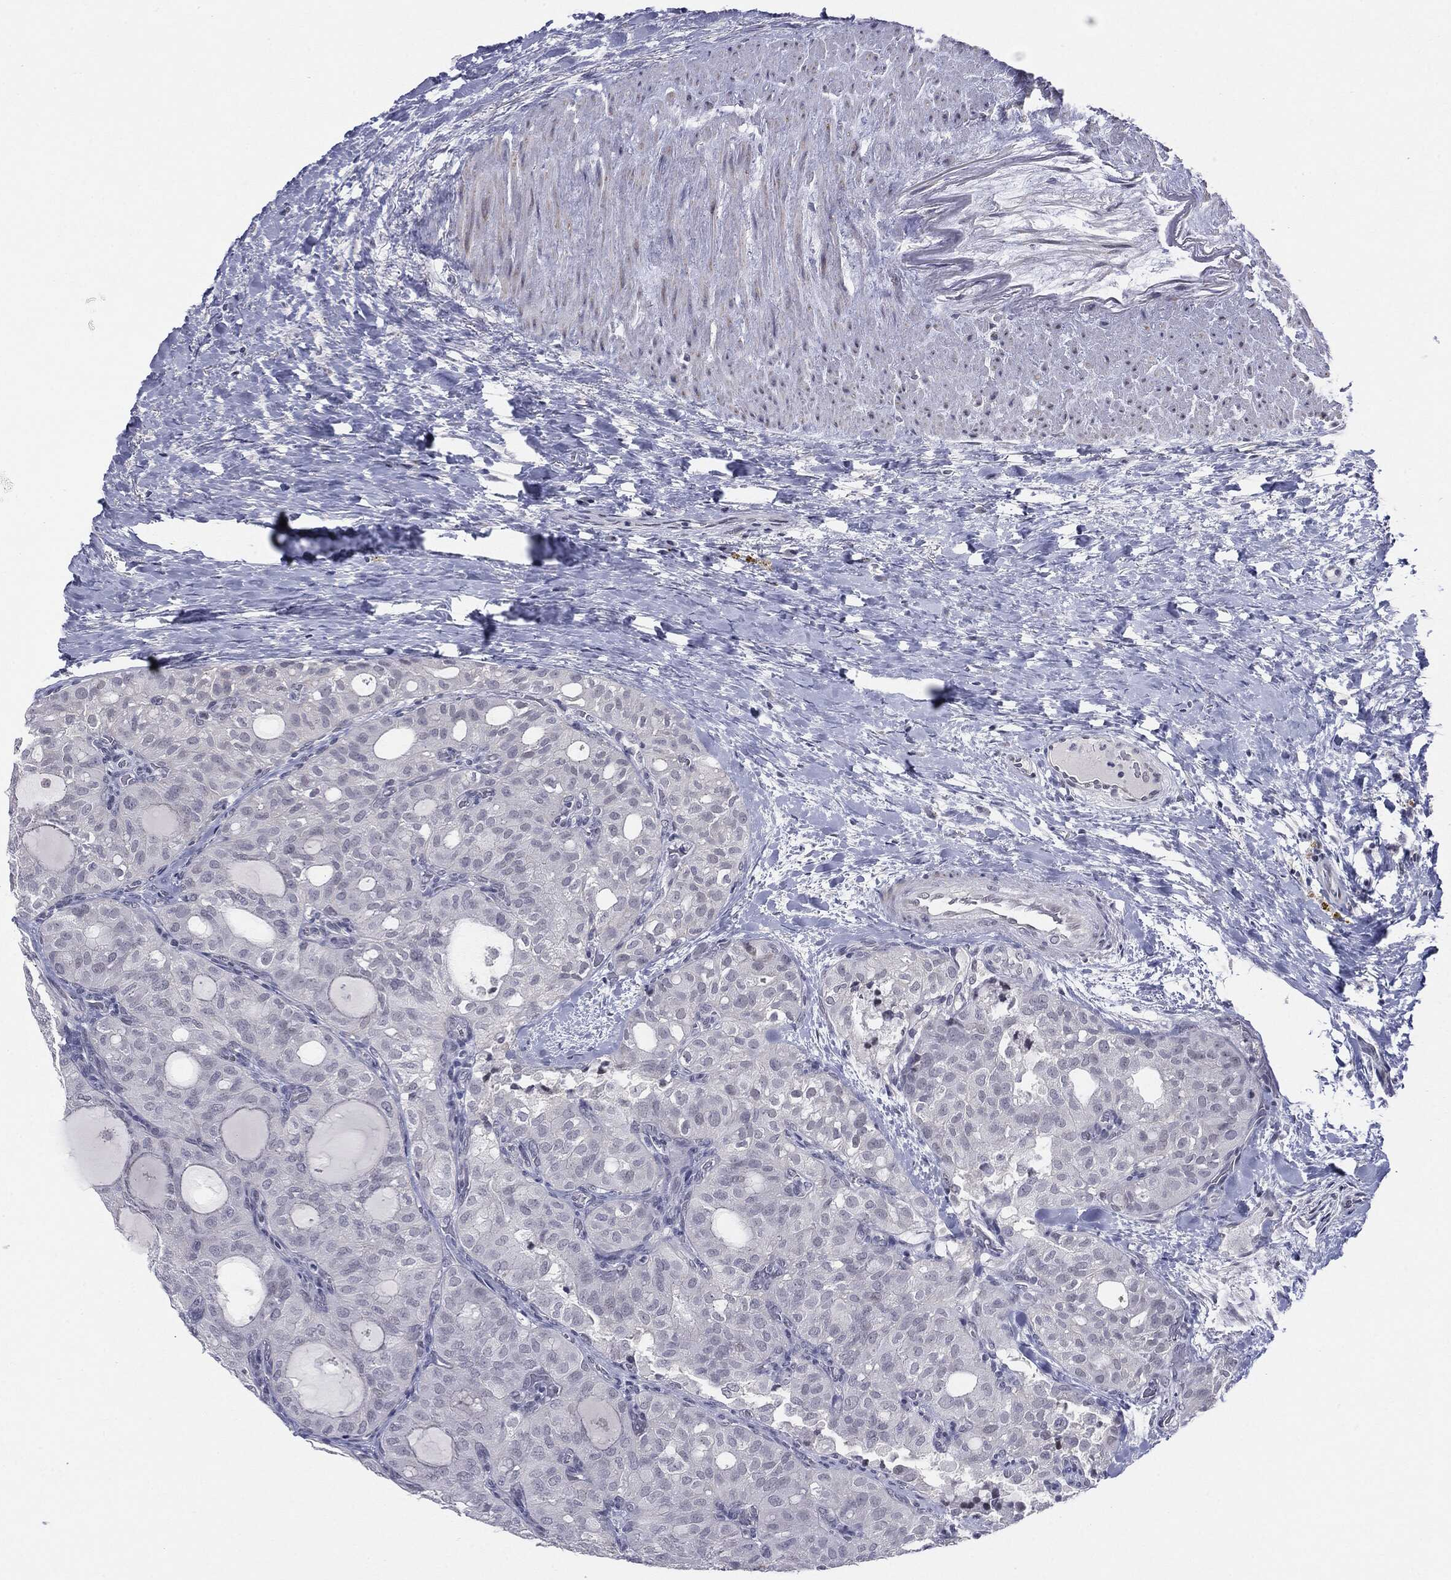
{"staining": {"intensity": "negative", "quantity": "none", "location": "none"}, "tissue": "thyroid cancer", "cell_type": "Tumor cells", "image_type": "cancer", "snomed": [{"axis": "morphology", "description": "Follicular adenoma carcinoma, NOS"}, {"axis": "topography", "description": "Thyroid gland"}], "caption": "DAB immunohistochemical staining of human follicular adenoma carcinoma (thyroid) displays no significant expression in tumor cells. Brightfield microscopy of immunohistochemistry stained with DAB (brown) and hematoxylin (blue), captured at high magnification.", "gene": "SLC5A5", "patient": {"sex": "male", "age": 75}}